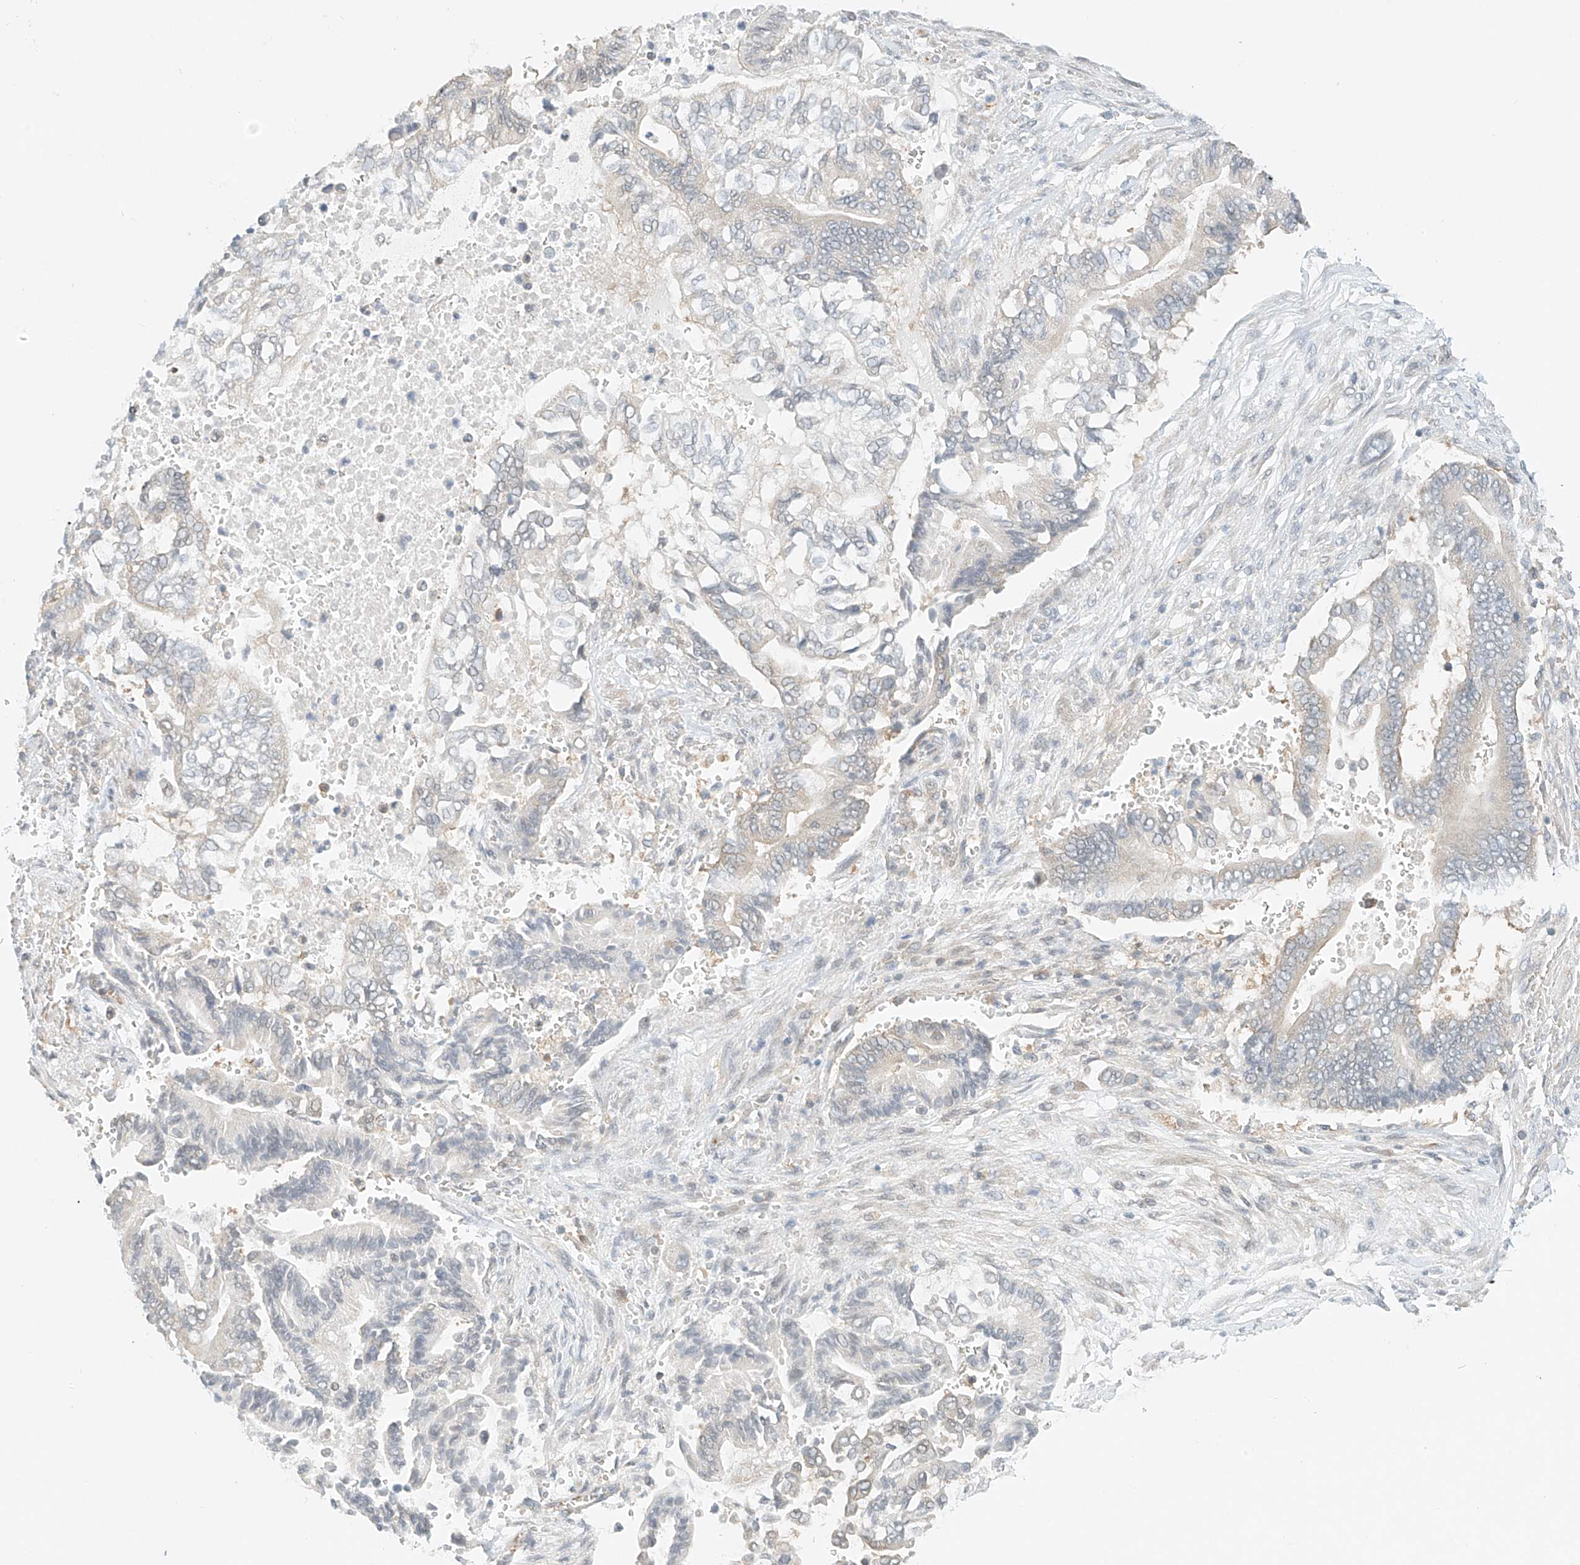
{"staining": {"intensity": "negative", "quantity": "none", "location": "none"}, "tissue": "pancreatic cancer", "cell_type": "Tumor cells", "image_type": "cancer", "snomed": [{"axis": "morphology", "description": "Adenocarcinoma, NOS"}, {"axis": "topography", "description": "Pancreas"}], "caption": "IHC histopathology image of neoplastic tissue: human adenocarcinoma (pancreatic) stained with DAB (3,3'-diaminobenzidine) shows no significant protein positivity in tumor cells.", "gene": "PPA2", "patient": {"sex": "male", "age": 68}}